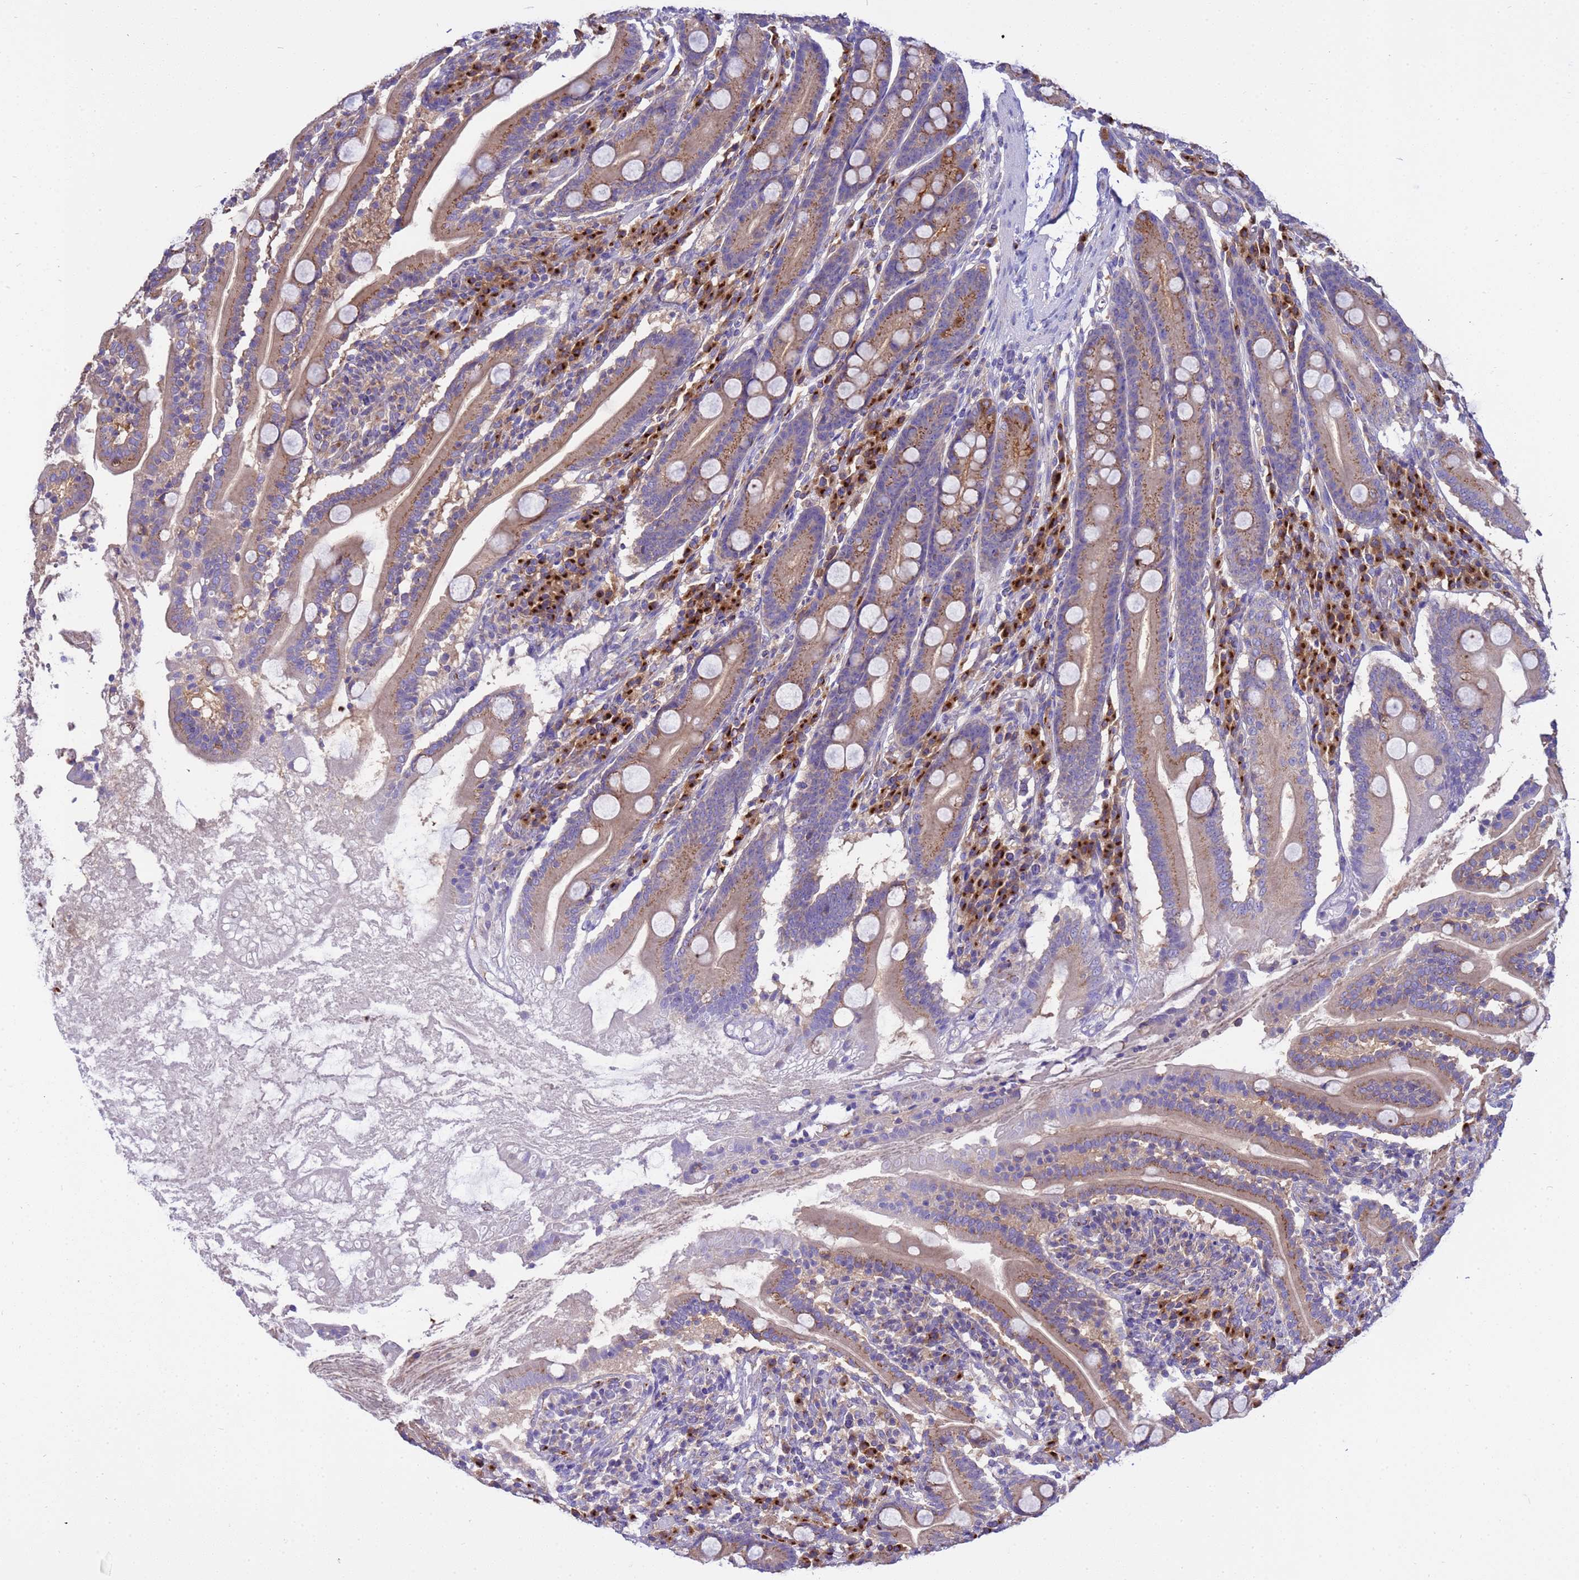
{"staining": {"intensity": "moderate", "quantity": ">75%", "location": "cytoplasmic/membranous"}, "tissue": "duodenum", "cell_type": "Glandular cells", "image_type": "normal", "snomed": [{"axis": "morphology", "description": "Normal tissue, NOS"}, {"axis": "topography", "description": "Duodenum"}], "caption": "A high-resolution micrograph shows IHC staining of benign duodenum, which displays moderate cytoplasmic/membranous positivity in approximately >75% of glandular cells.", "gene": "ANAPC1", "patient": {"sex": "male", "age": 35}}